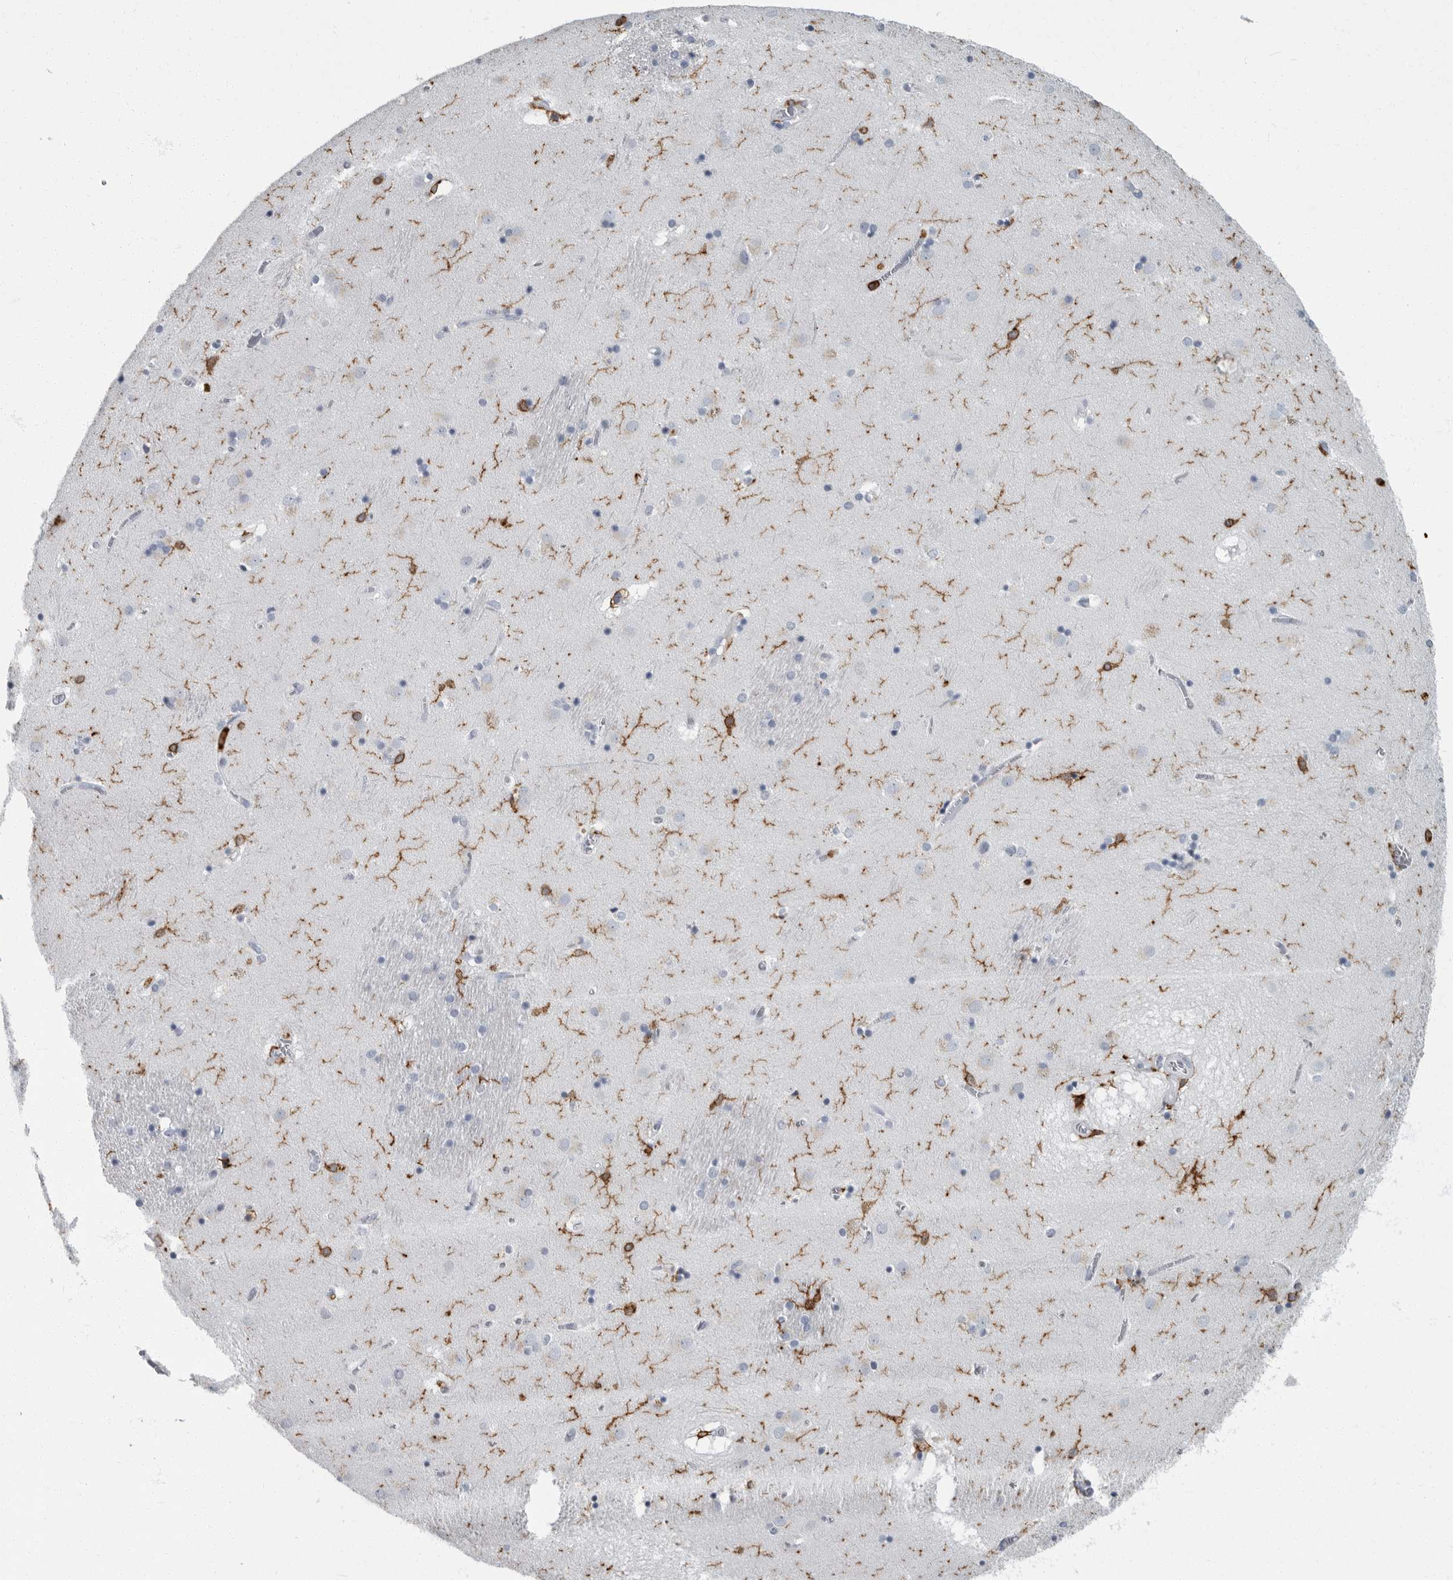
{"staining": {"intensity": "strong", "quantity": "<25%", "location": "cytoplasmic/membranous"}, "tissue": "caudate", "cell_type": "Glial cells", "image_type": "normal", "snomed": [{"axis": "morphology", "description": "Normal tissue, NOS"}, {"axis": "topography", "description": "Lateral ventricle wall"}], "caption": "This photomicrograph displays IHC staining of unremarkable caudate, with medium strong cytoplasmic/membranous staining in about <25% of glial cells.", "gene": "FCER1G", "patient": {"sex": "male", "age": 70}}